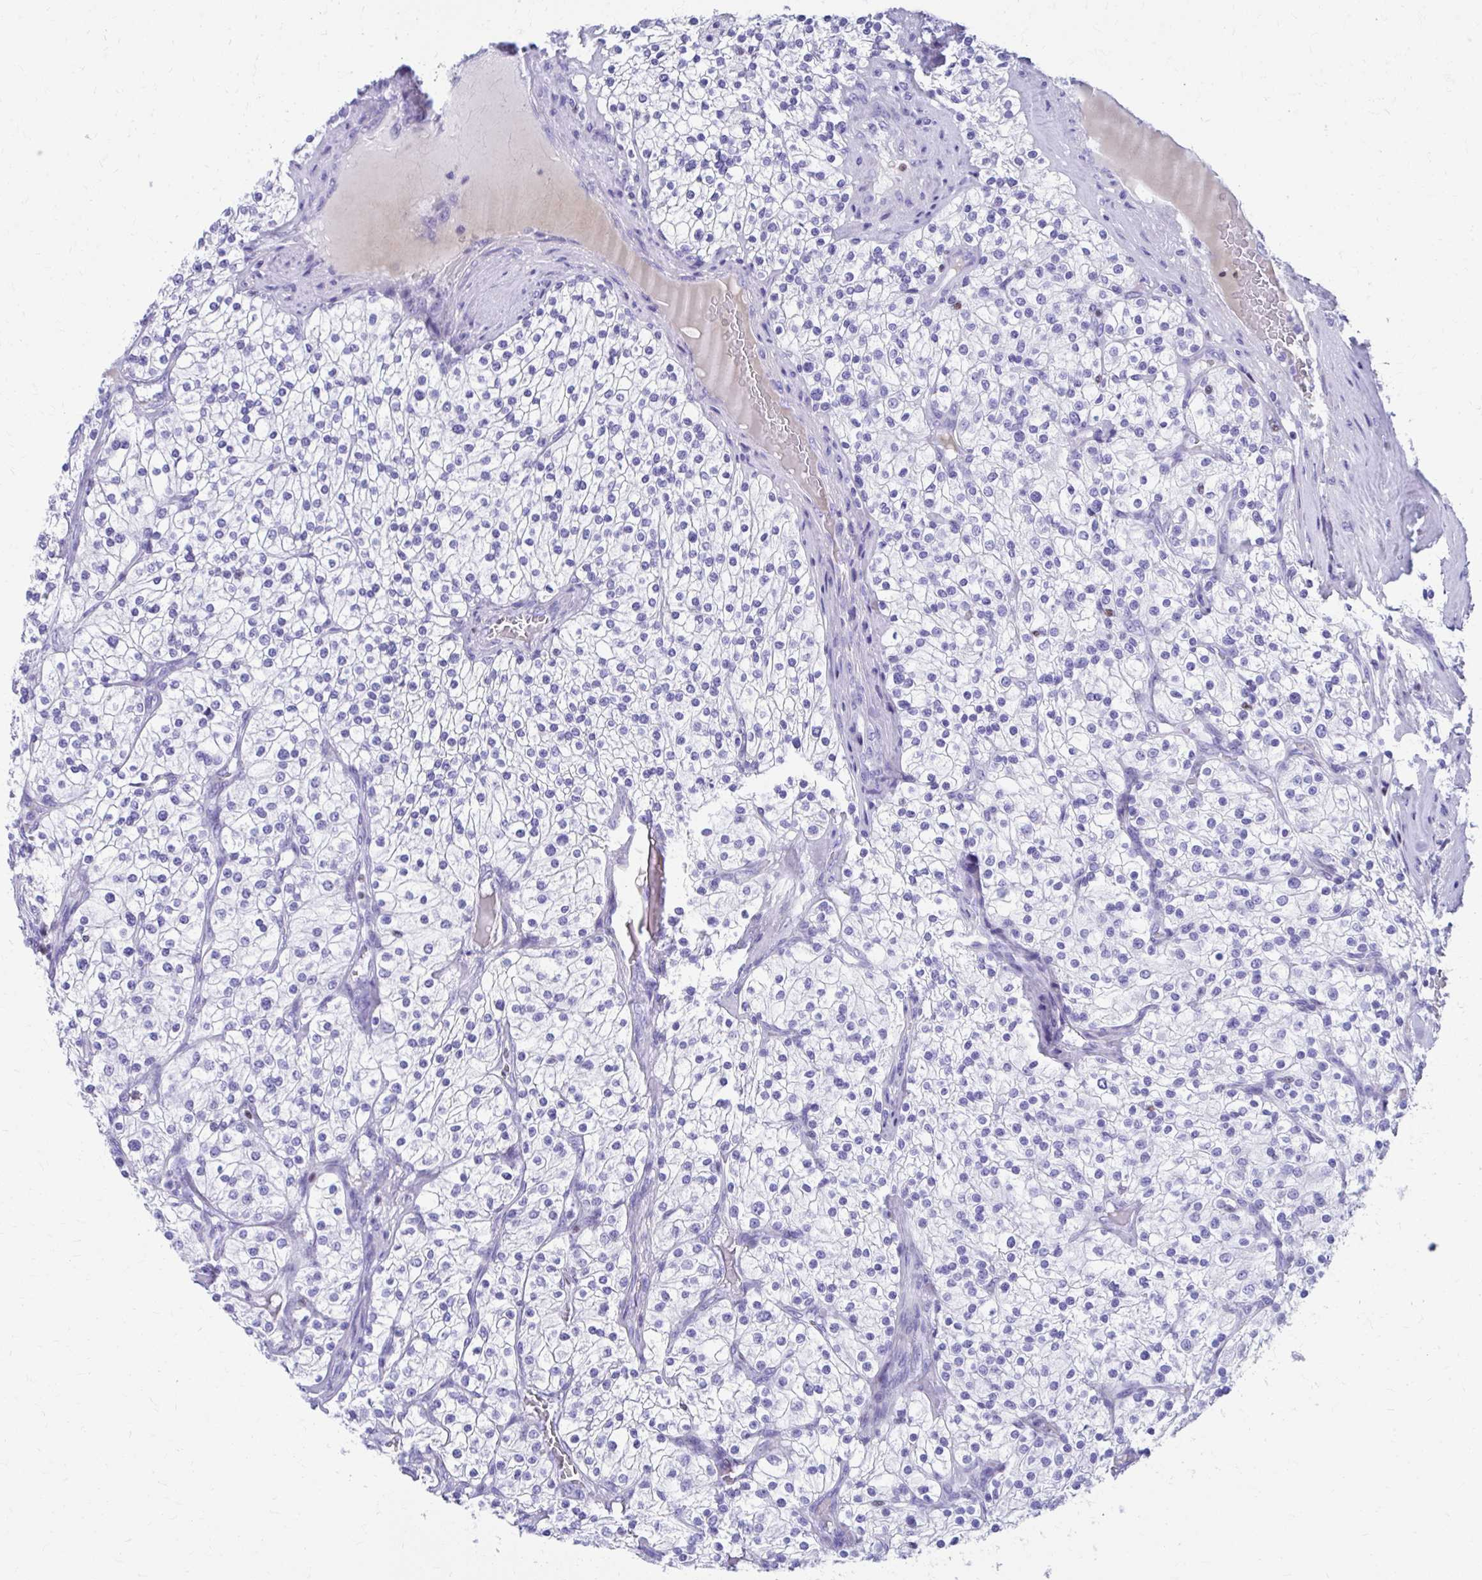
{"staining": {"intensity": "negative", "quantity": "none", "location": "none"}, "tissue": "renal cancer", "cell_type": "Tumor cells", "image_type": "cancer", "snomed": [{"axis": "morphology", "description": "Adenocarcinoma, NOS"}, {"axis": "topography", "description": "Kidney"}], "caption": "Human renal cancer stained for a protein using IHC displays no staining in tumor cells.", "gene": "RUNX3", "patient": {"sex": "male", "age": 80}}